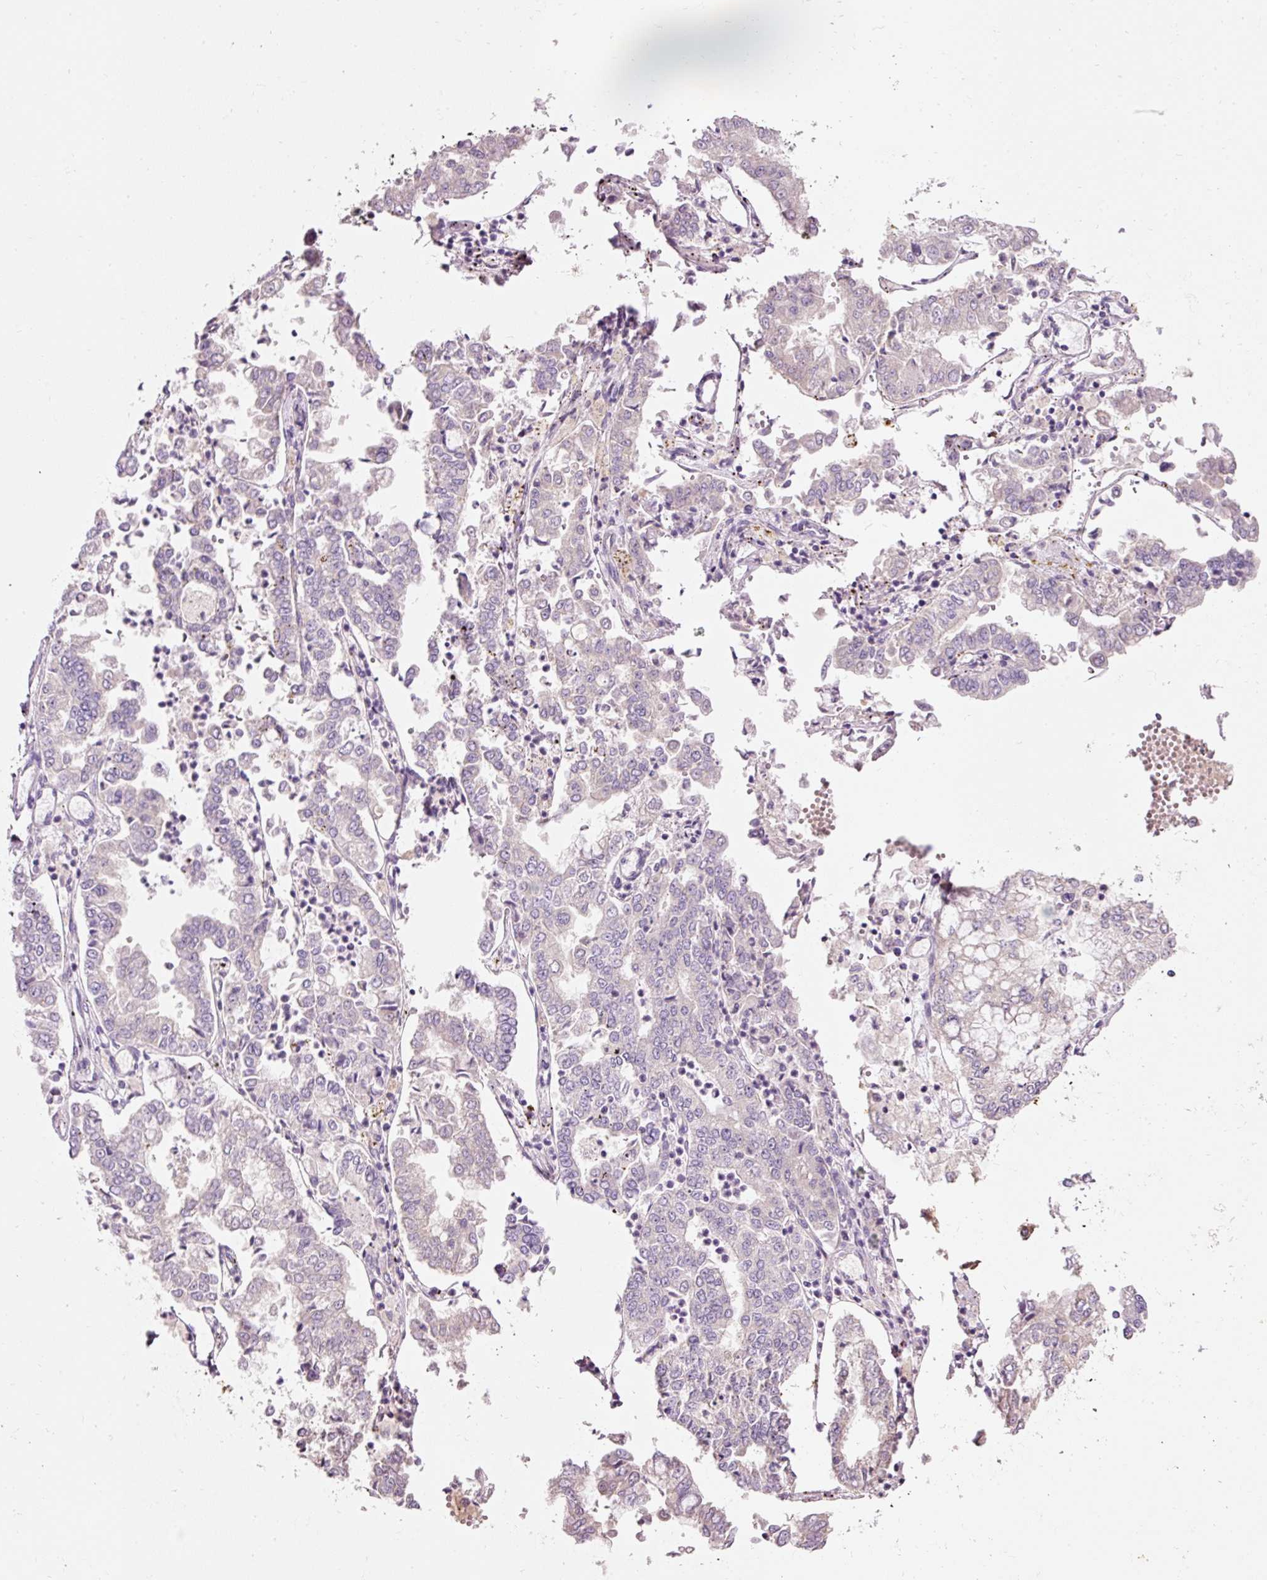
{"staining": {"intensity": "negative", "quantity": "none", "location": "none"}, "tissue": "stomach cancer", "cell_type": "Tumor cells", "image_type": "cancer", "snomed": [{"axis": "morphology", "description": "Adenocarcinoma, NOS"}, {"axis": "topography", "description": "Stomach"}], "caption": "High power microscopy photomicrograph of an immunohistochemistry micrograph of adenocarcinoma (stomach), revealing no significant staining in tumor cells.", "gene": "TENT5C", "patient": {"sex": "male", "age": 76}}